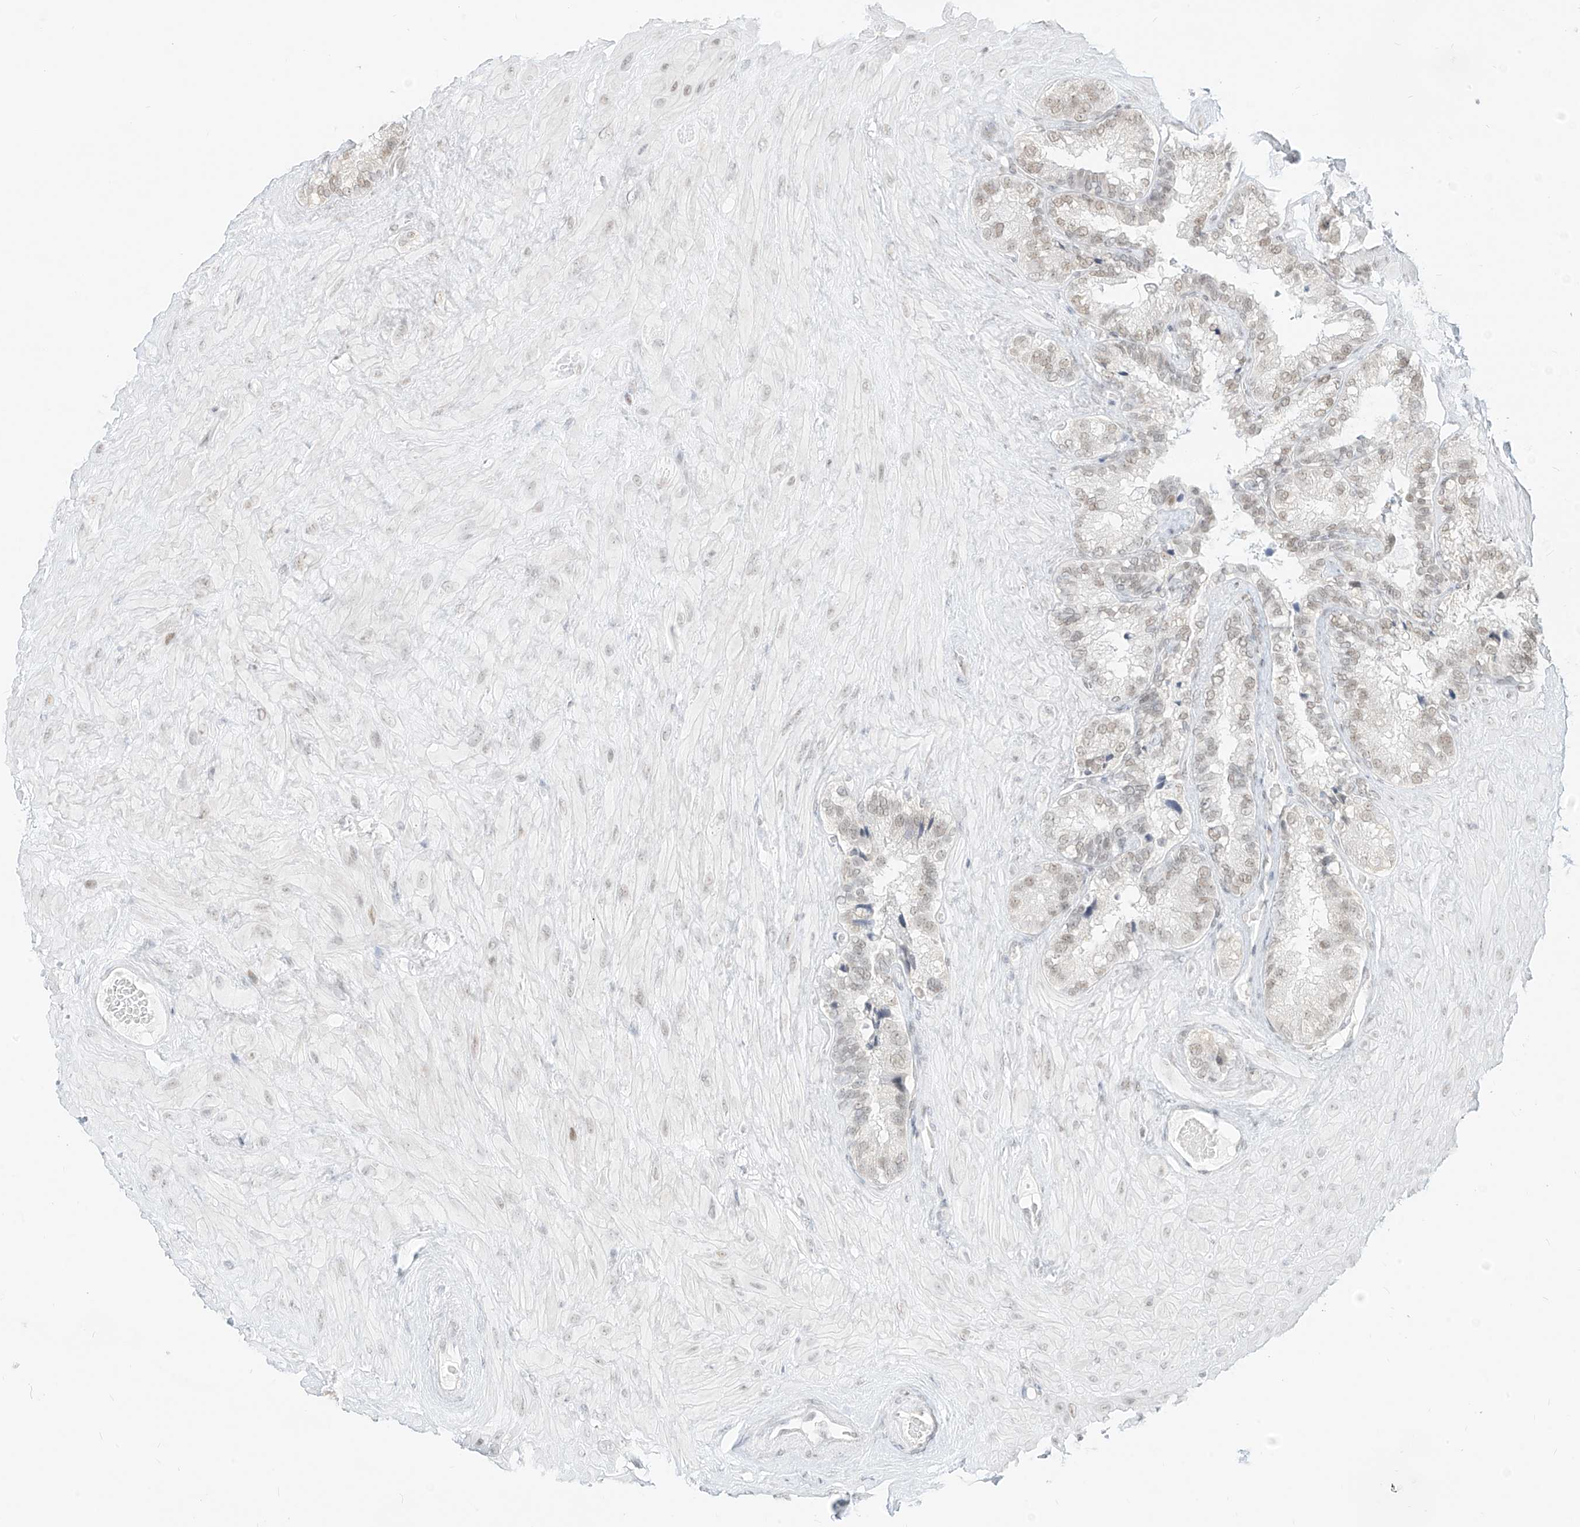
{"staining": {"intensity": "weak", "quantity": "25%-75%", "location": "nuclear"}, "tissue": "seminal vesicle", "cell_type": "Glandular cells", "image_type": "normal", "snomed": [{"axis": "morphology", "description": "Normal tissue, NOS"}, {"axis": "topography", "description": "Prostate"}, {"axis": "topography", "description": "Seminal veicle"}], "caption": "Brown immunohistochemical staining in normal human seminal vesicle shows weak nuclear expression in about 25%-75% of glandular cells.", "gene": "SUPT5H", "patient": {"sex": "male", "age": 68}}